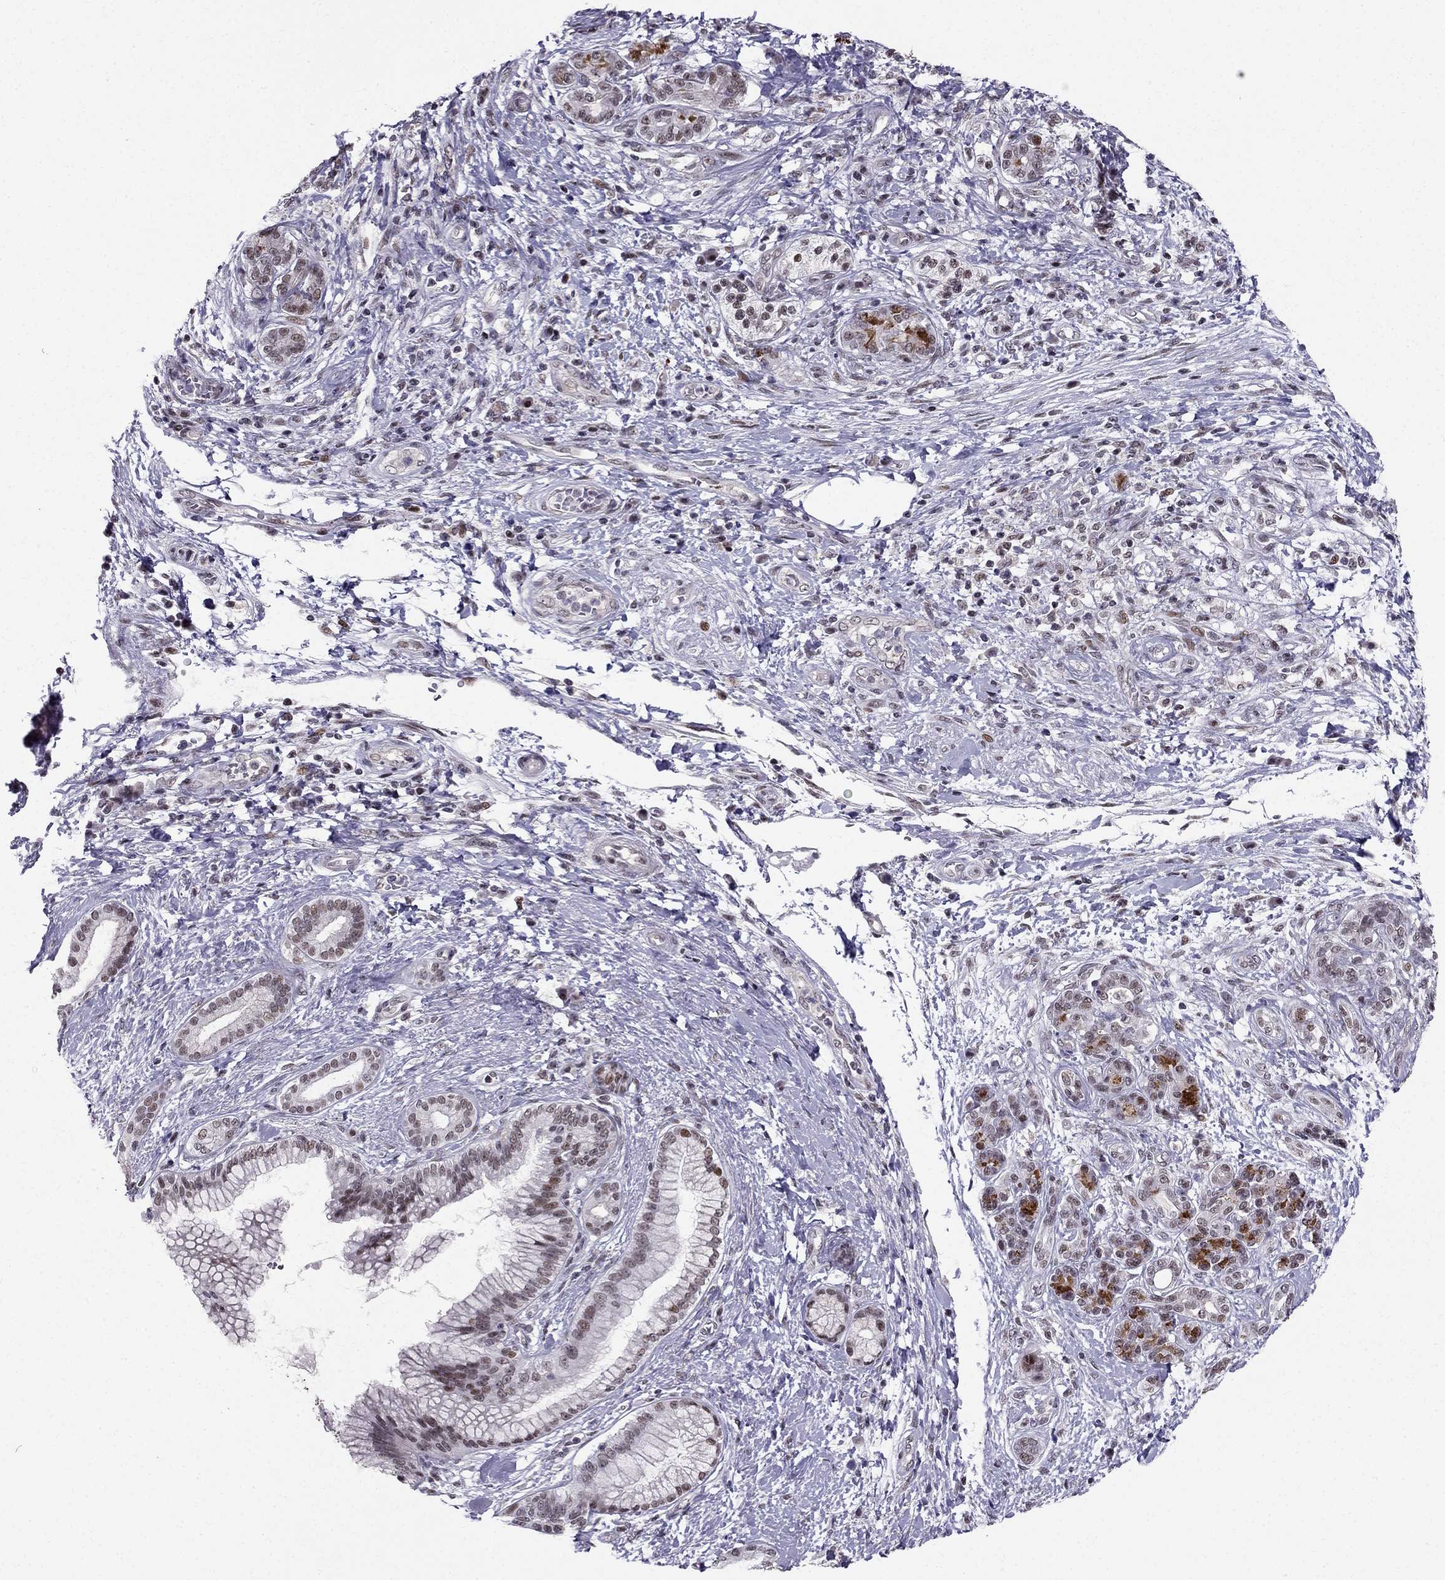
{"staining": {"intensity": "moderate", "quantity": "<25%", "location": "nuclear"}, "tissue": "pancreatic cancer", "cell_type": "Tumor cells", "image_type": "cancer", "snomed": [{"axis": "morphology", "description": "Adenocarcinoma, NOS"}, {"axis": "topography", "description": "Pancreas"}], "caption": "This image reveals immunohistochemistry (IHC) staining of human pancreatic cancer, with low moderate nuclear staining in approximately <25% of tumor cells.", "gene": "RPRD2", "patient": {"sex": "female", "age": 73}}